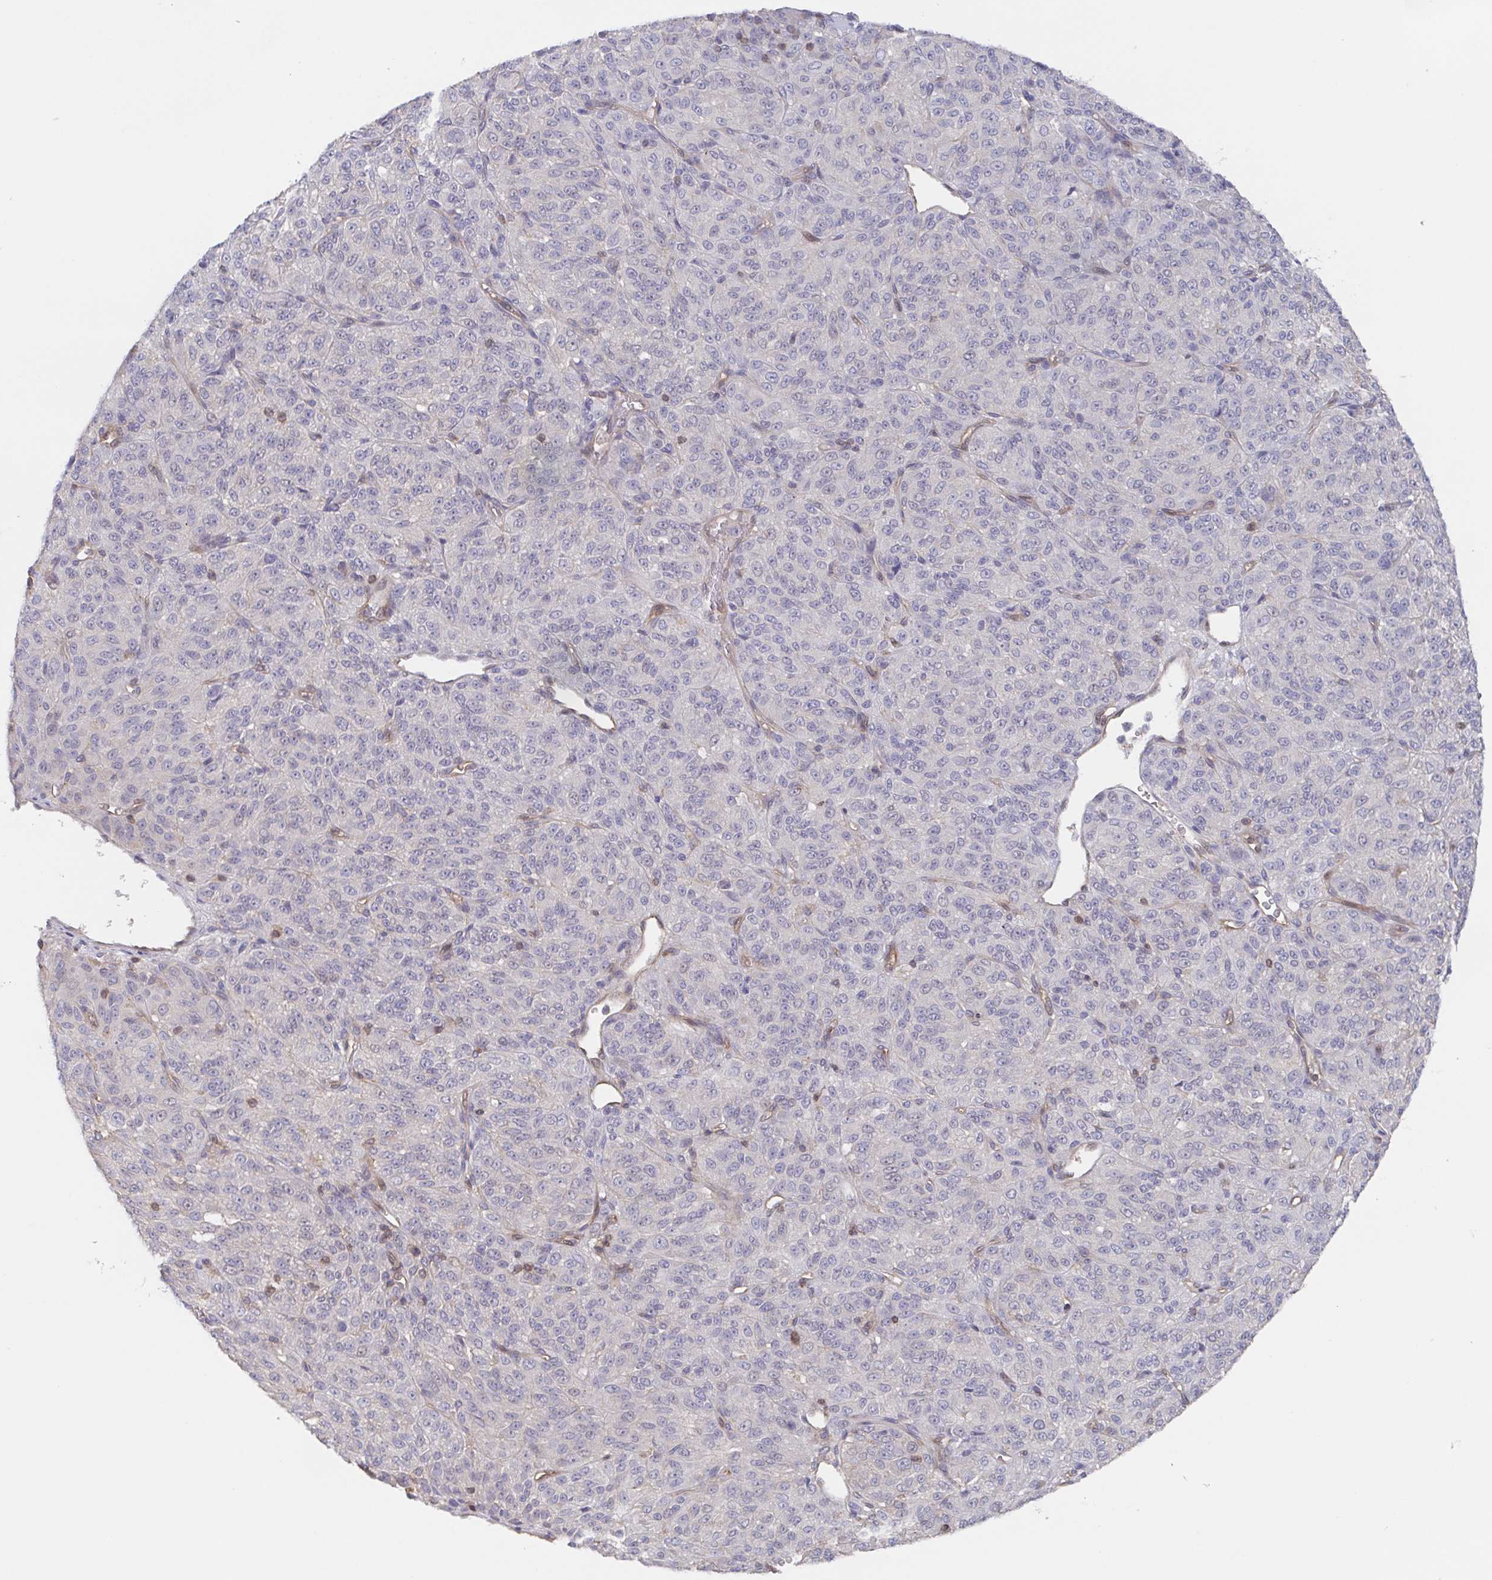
{"staining": {"intensity": "negative", "quantity": "none", "location": "none"}, "tissue": "melanoma", "cell_type": "Tumor cells", "image_type": "cancer", "snomed": [{"axis": "morphology", "description": "Malignant melanoma, Metastatic site"}, {"axis": "topography", "description": "Brain"}], "caption": "This histopathology image is of melanoma stained with immunohistochemistry (IHC) to label a protein in brown with the nuclei are counter-stained blue. There is no positivity in tumor cells.", "gene": "AGFG2", "patient": {"sex": "female", "age": 56}}